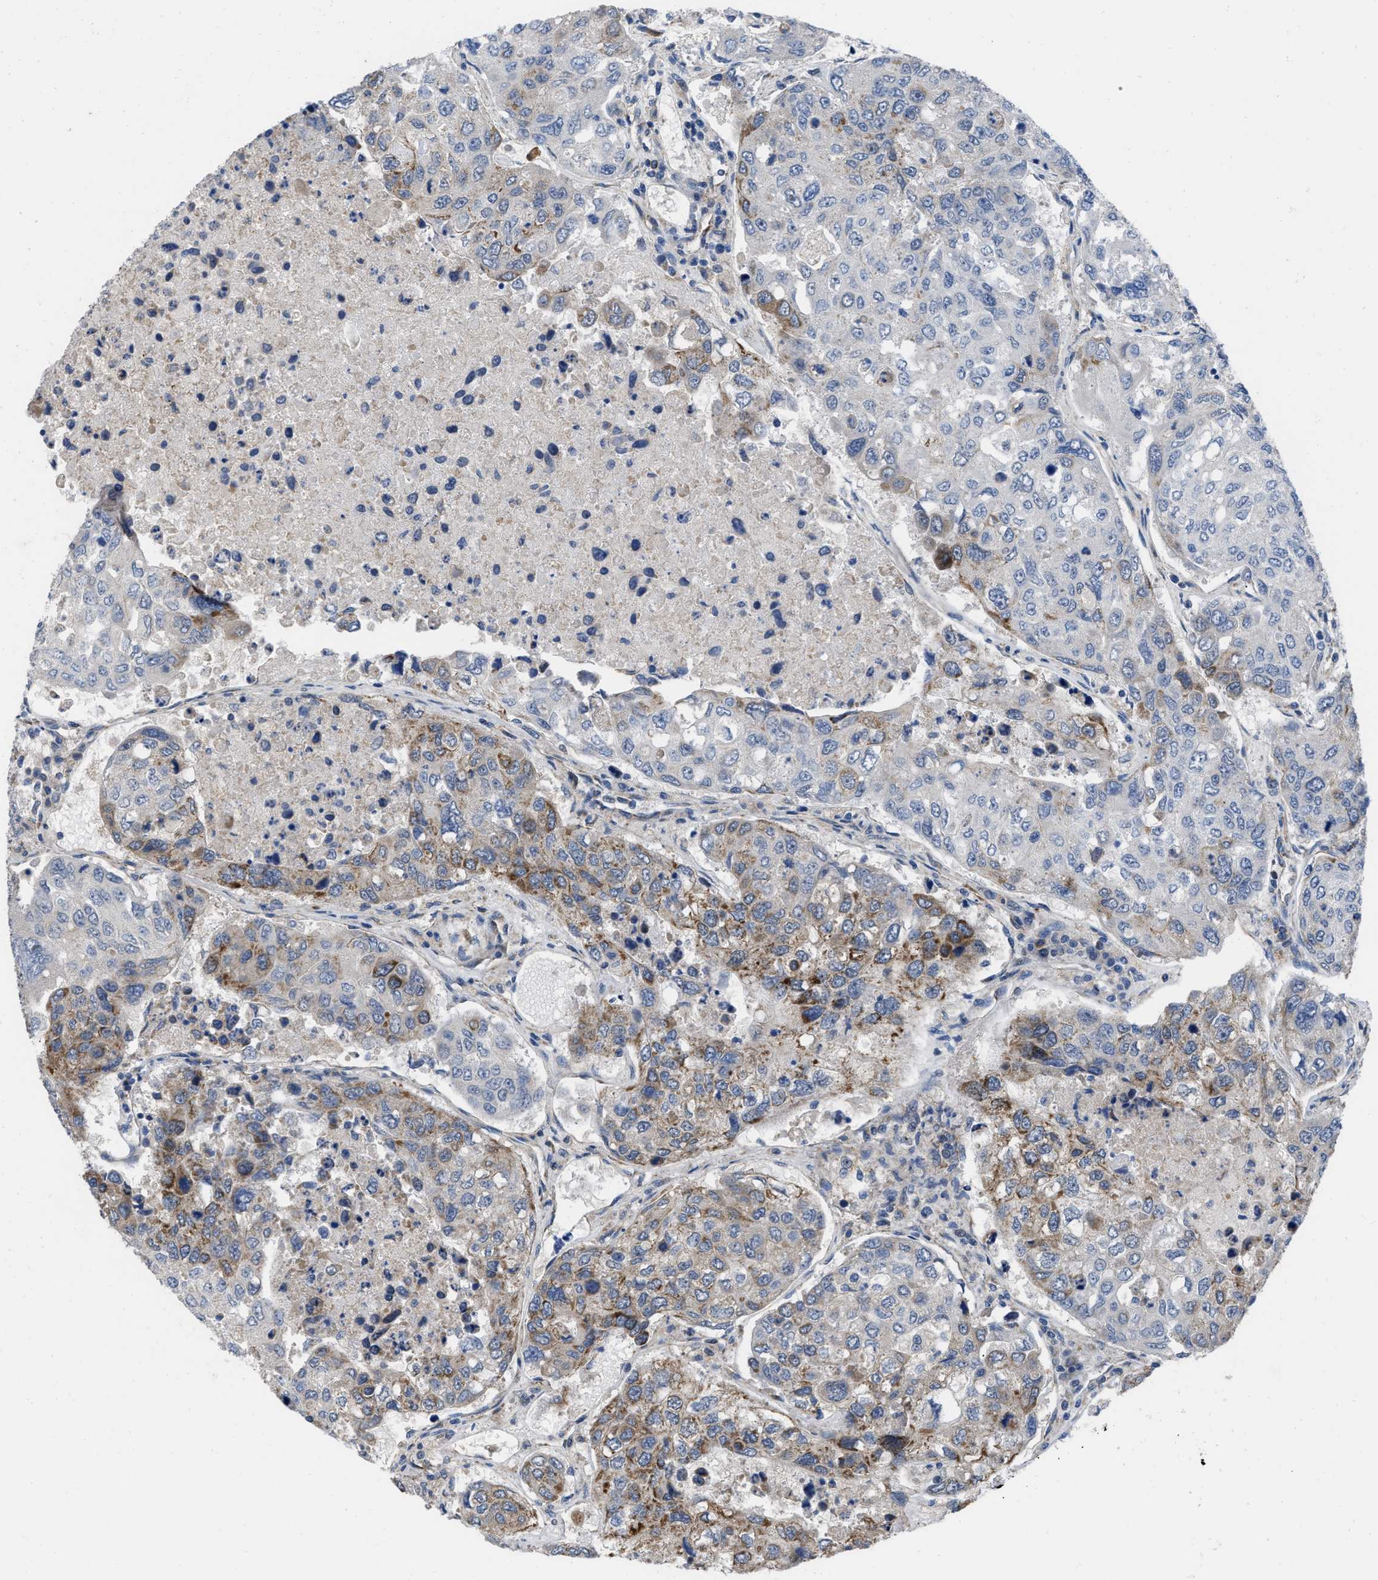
{"staining": {"intensity": "strong", "quantity": "<25%", "location": "cytoplasmic/membranous"}, "tissue": "urothelial cancer", "cell_type": "Tumor cells", "image_type": "cancer", "snomed": [{"axis": "morphology", "description": "Urothelial carcinoma, High grade"}, {"axis": "topography", "description": "Lymph node"}, {"axis": "topography", "description": "Urinary bladder"}], "caption": "Immunohistochemical staining of human urothelial carcinoma (high-grade) shows medium levels of strong cytoplasmic/membranous protein expression in about <25% of tumor cells.", "gene": "AKAP1", "patient": {"sex": "male", "age": 51}}